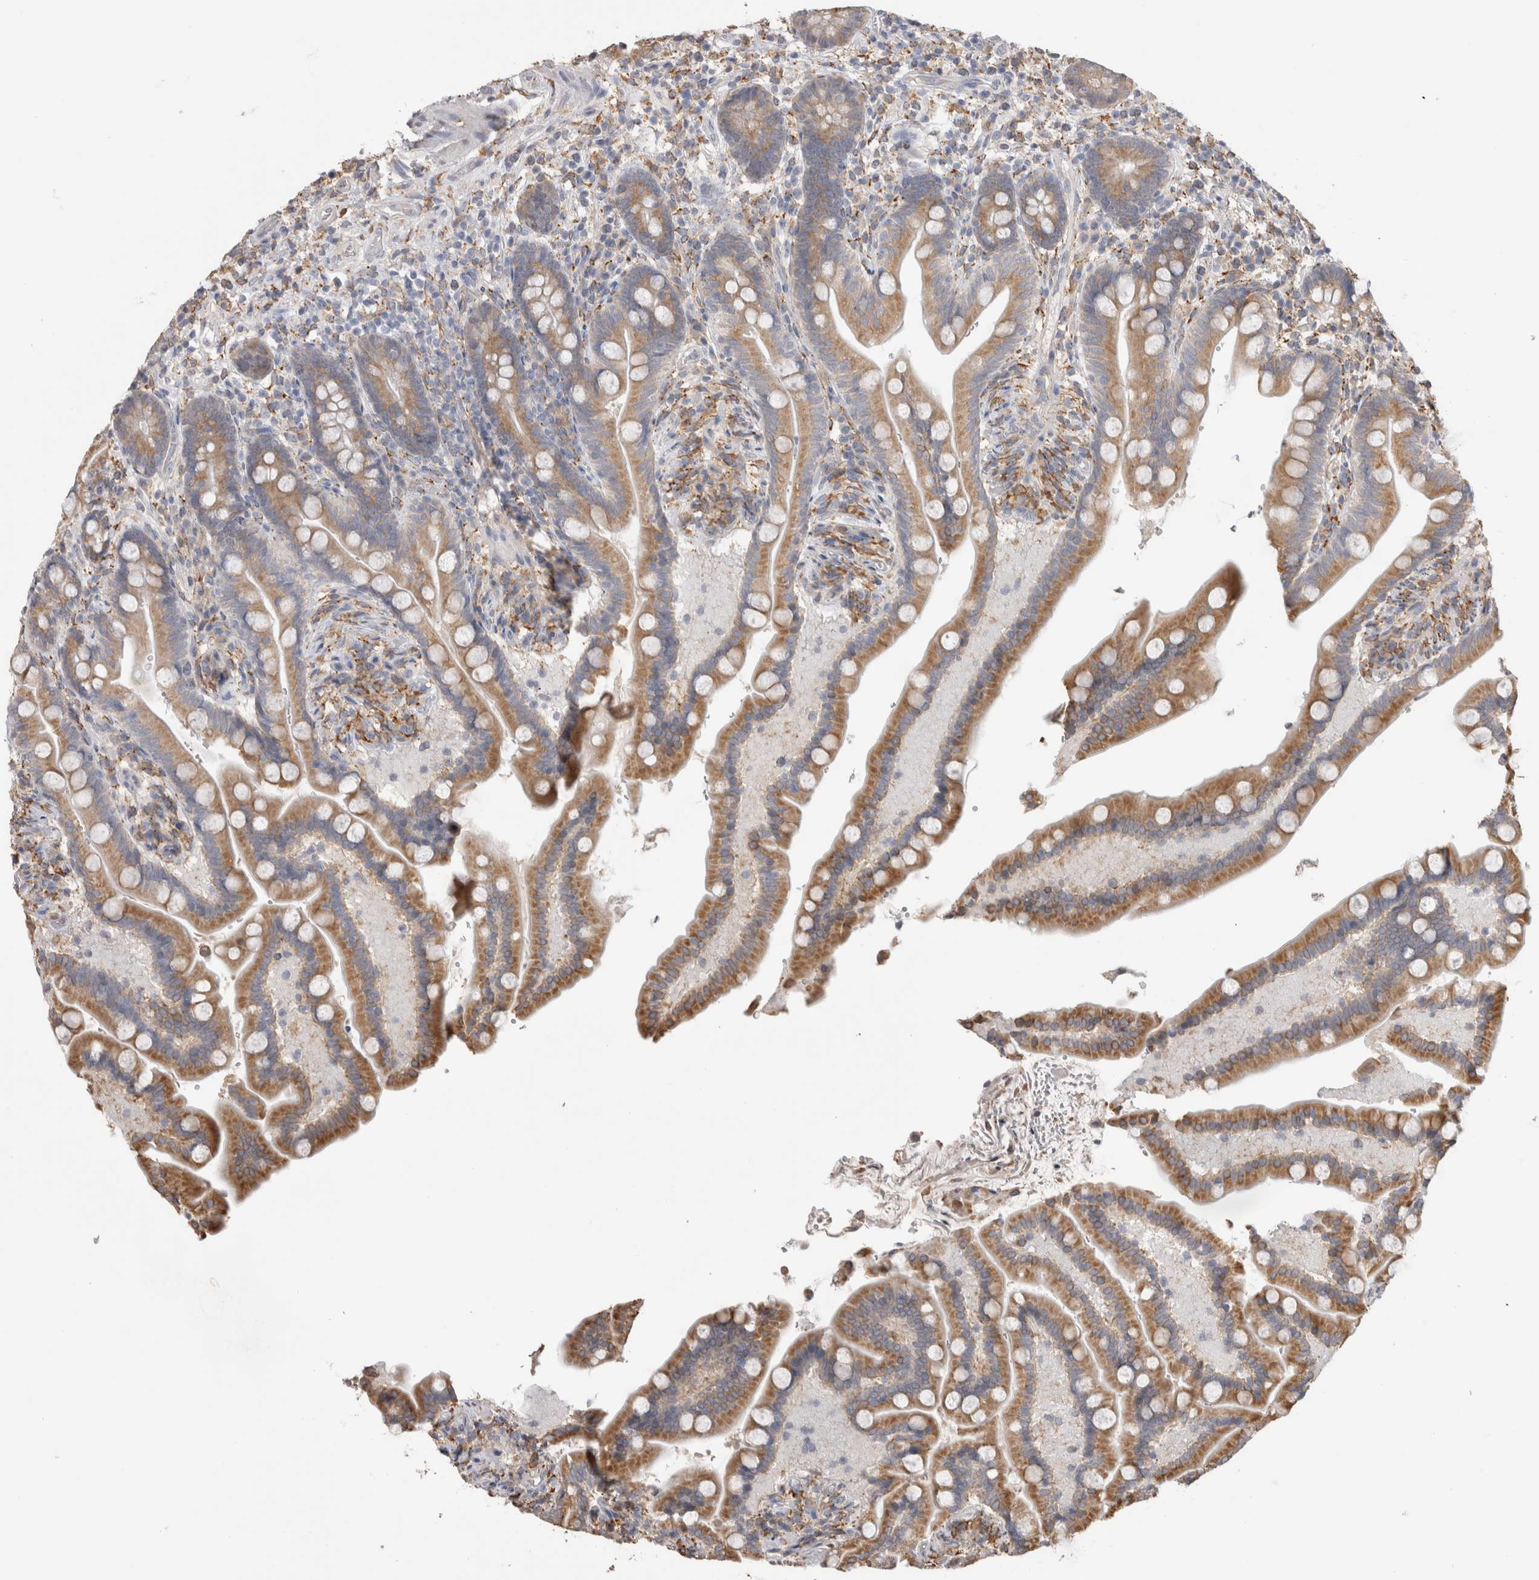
{"staining": {"intensity": "weak", "quantity": ">75%", "location": "cytoplasmic/membranous"}, "tissue": "colon", "cell_type": "Endothelial cells", "image_type": "normal", "snomed": [{"axis": "morphology", "description": "Normal tissue, NOS"}, {"axis": "topography", "description": "Smooth muscle"}, {"axis": "topography", "description": "Colon"}], "caption": "An image of human colon stained for a protein exhibits weak cytoplasmic/membranous brown staining in endothelial cells. (DAB = brown stain, brightfield microscopy at high magnification).", "gene": "LRPAP1", "patient": {"sex": "male", "age": 73}}